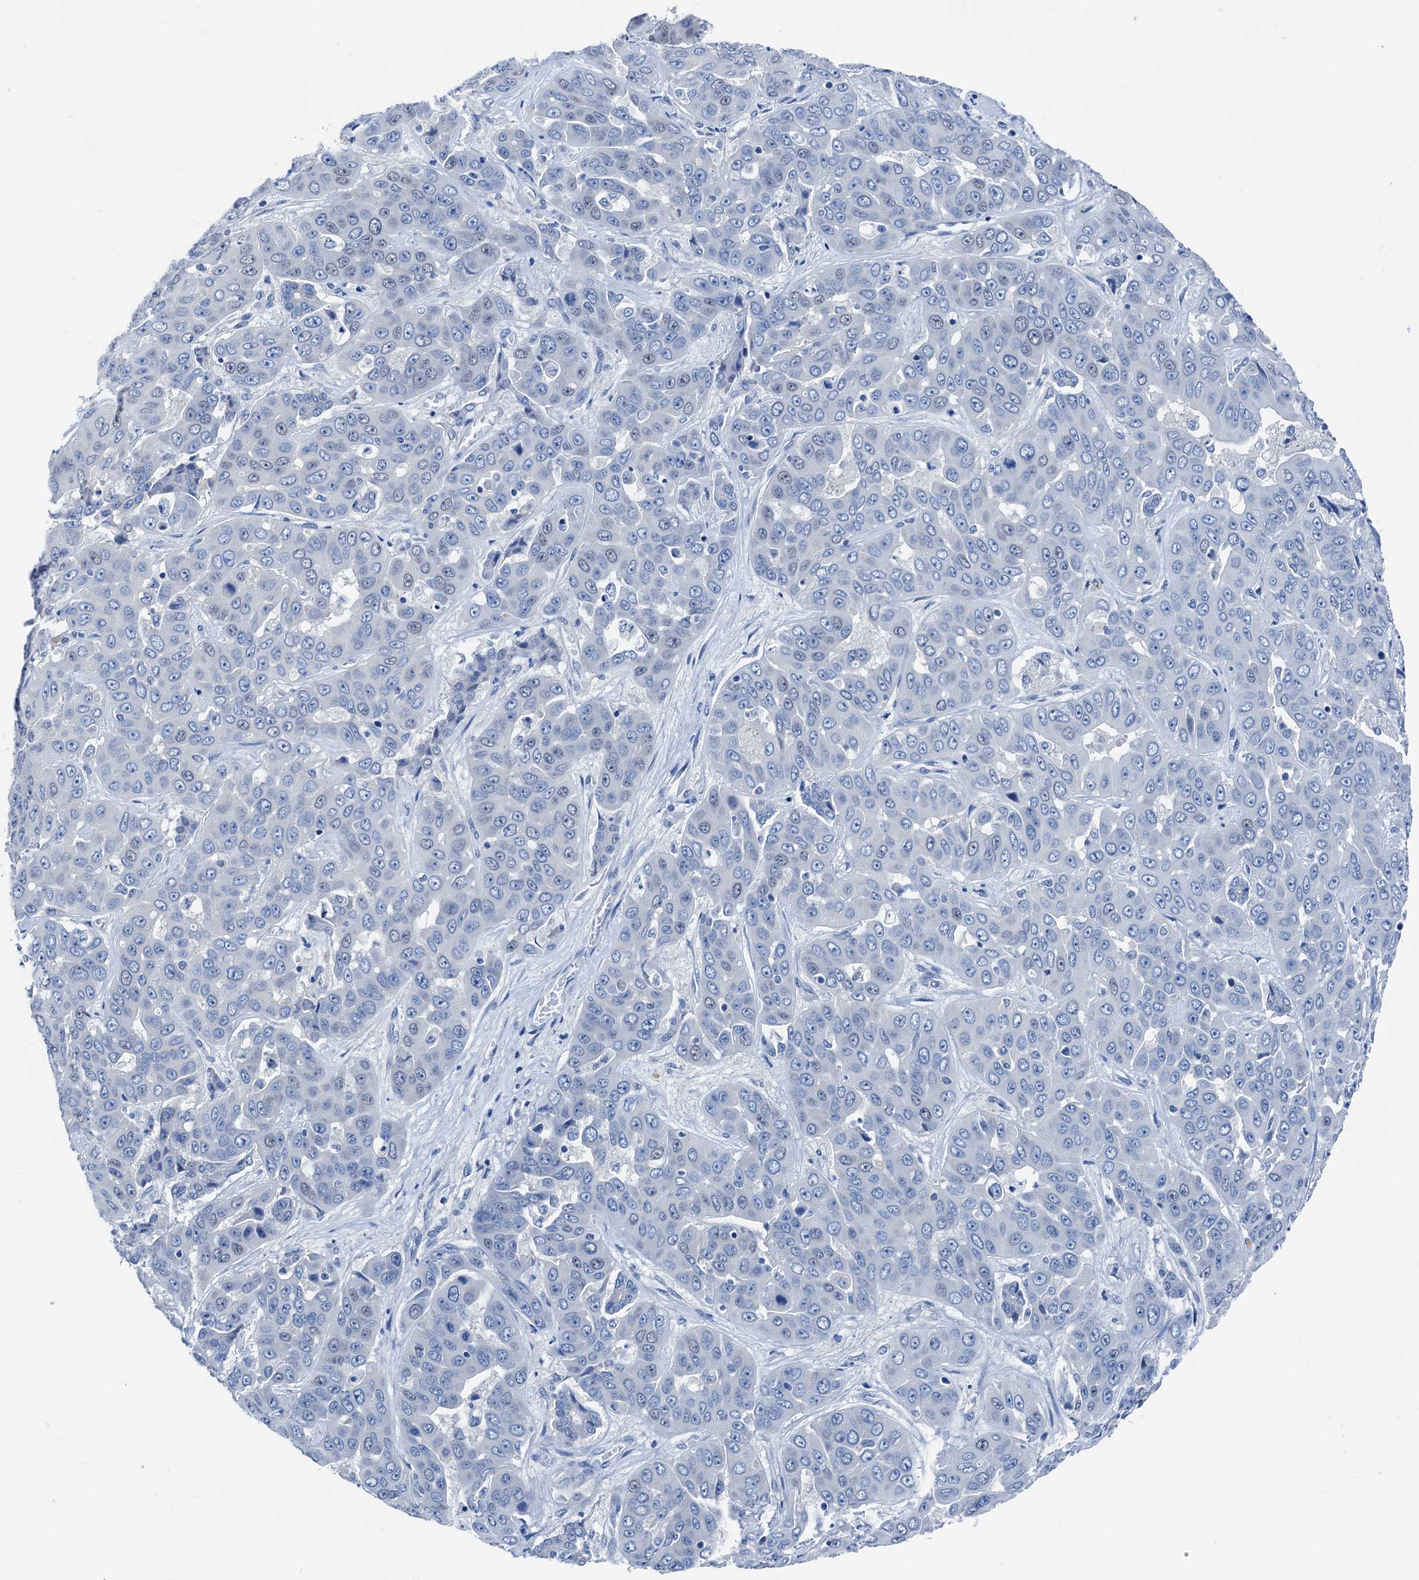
{"staining": {"intensity": "negative", "quantity": "none", "location": "none"}, "tissue": "liver cancer", "cell_type": "Tumor cells", "image_type": "cancer", "snomed": [{"axis": "morphology", "description": "Cholangiocarcinoma"}, {"axis": "topography", "description": "Liver"}], "caption": "There is no significant positivity in tumor cells of liver cancer (cholangiocarcinoma).", "gene": "CBLN3", "patient": {"sex": "female", "age": 52}}